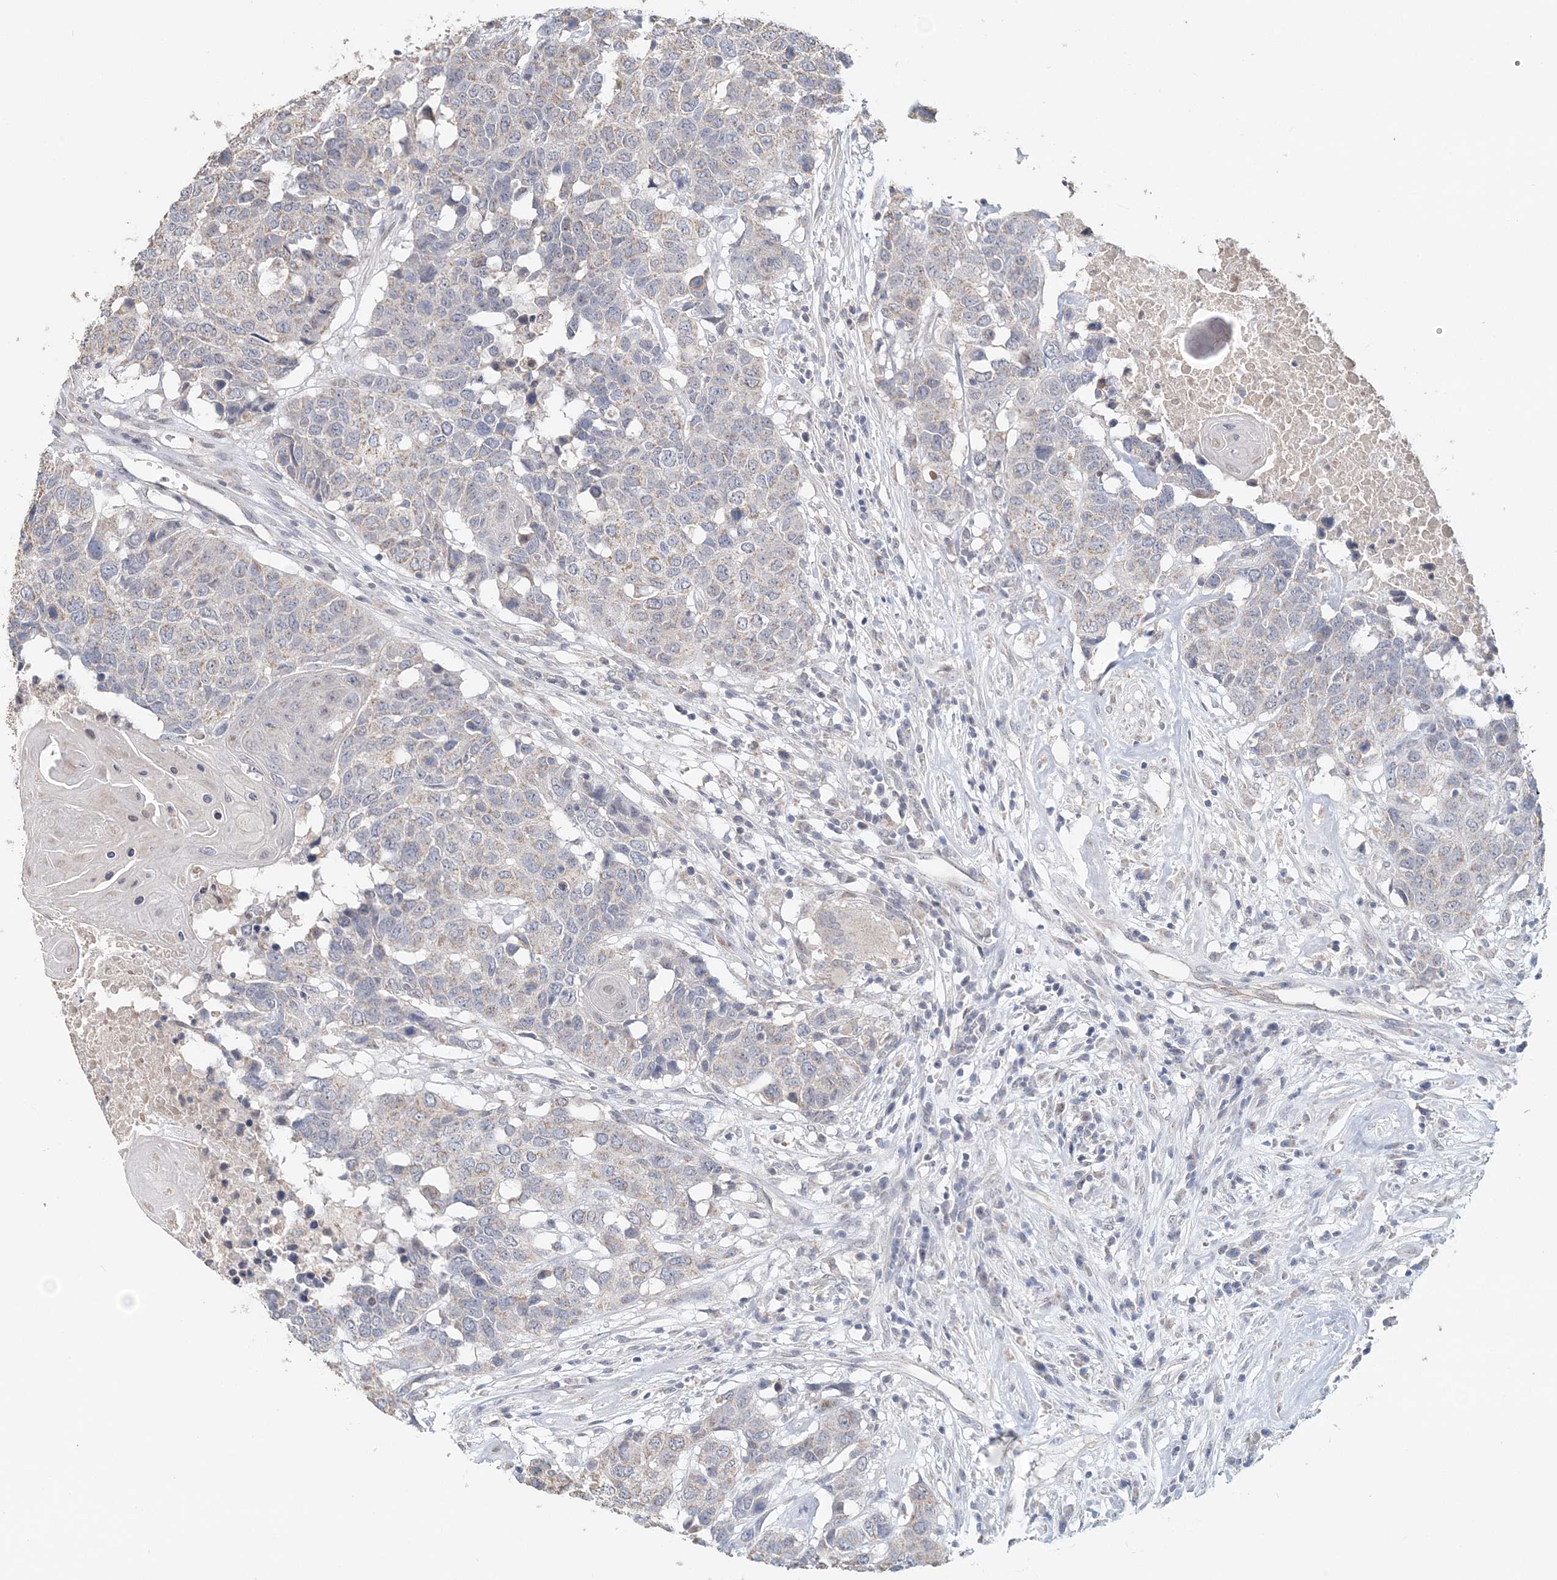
{"staining": {"intensity": "negative", "quantity": "none", "location": "none"}, "tissue": "head and neck cancer", "cell_type": "Tumor cells", "image_type": "cancer", "snomed": [{"axis": "morphology", "description": "Squamous cell carcinoma, NOS"}, {"axis": "topography", "description": "Head-Neck"}], "caption": "DAB immunohistochemical staining of head and neck cancer (squamous cell carcinoma) exhibits no significant staining in tumor cells. (Immunohistochemistry (ihc), brightfield microscopy, high magnification).", "gene": "FBXO38", "patient": {"sex": "male", "age": 66}}